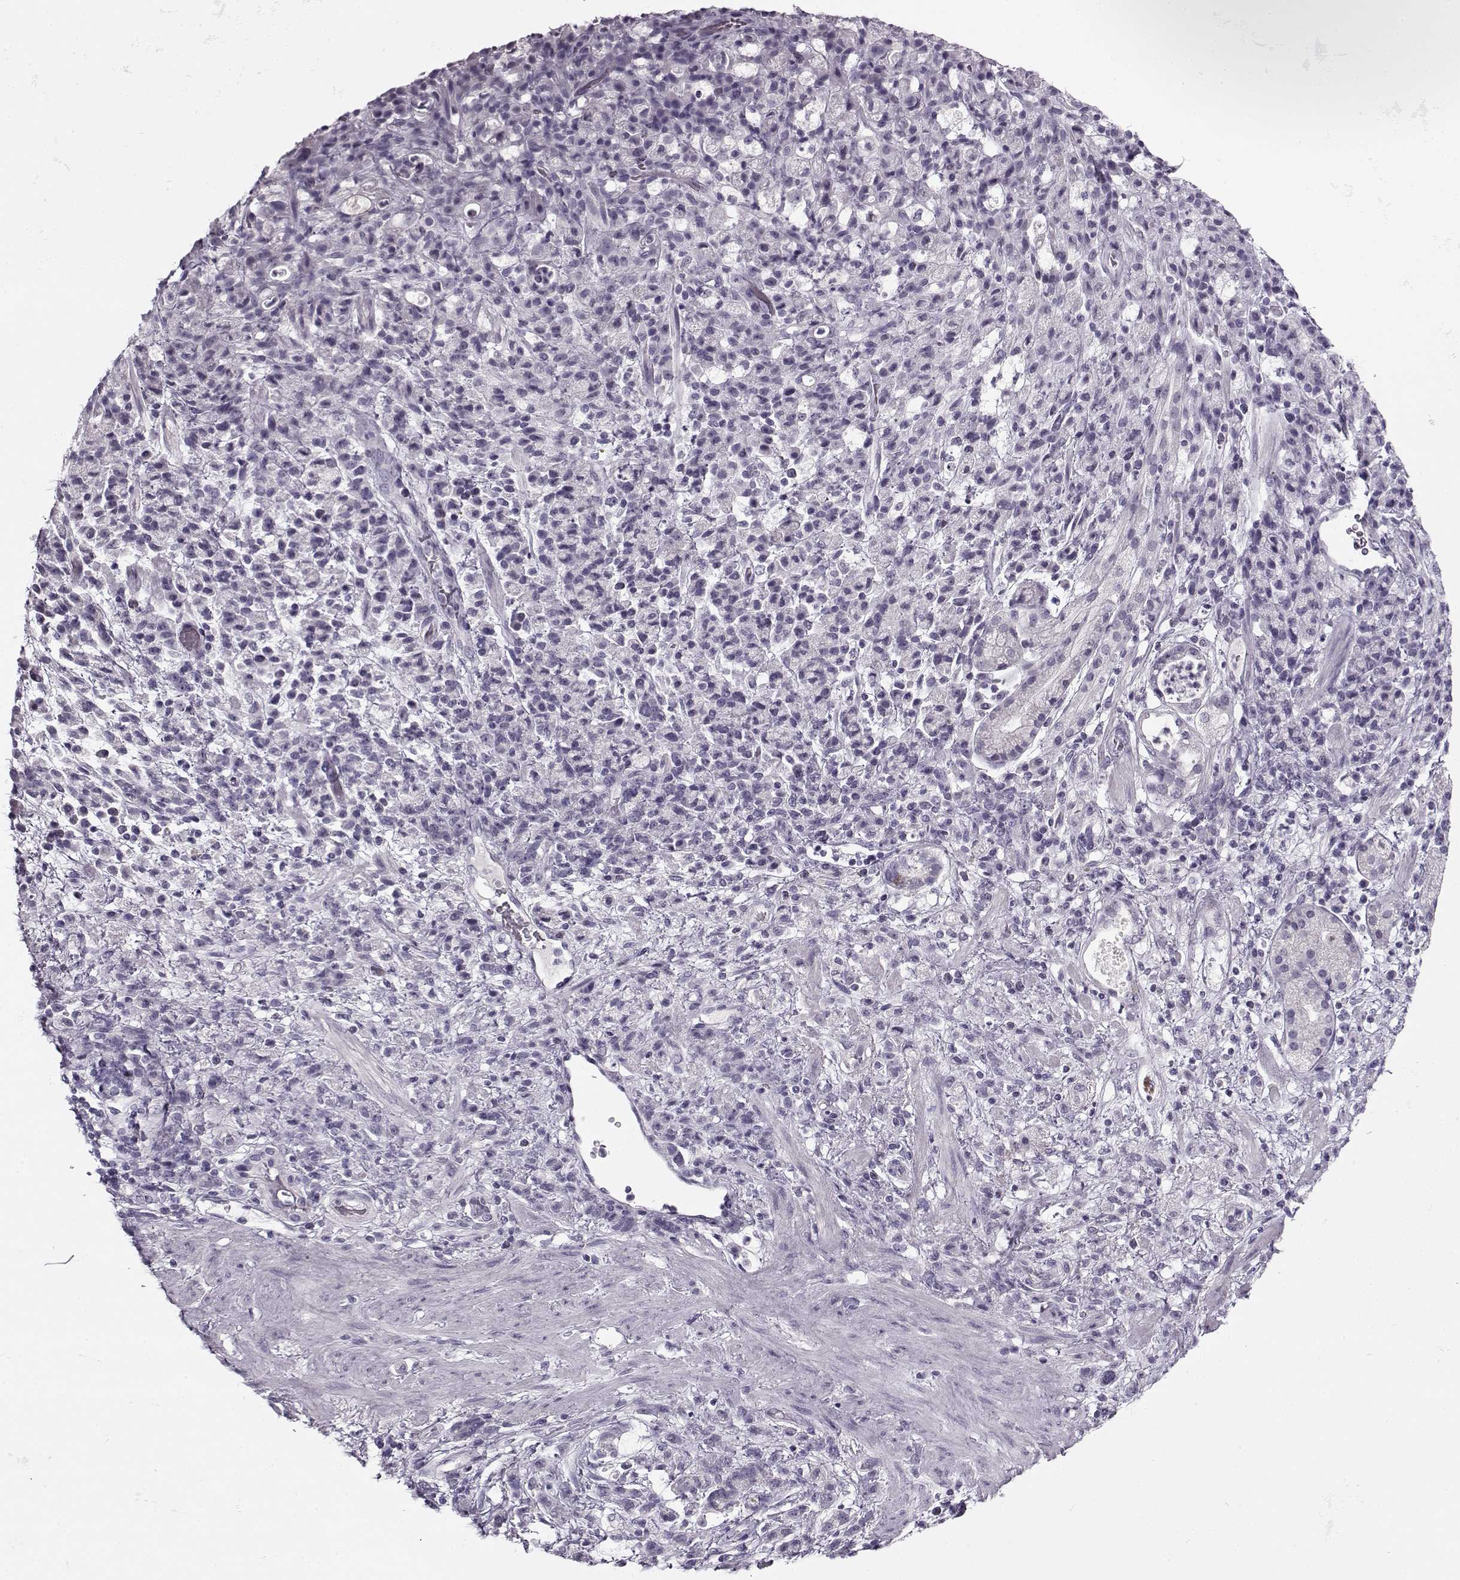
{"staining": {"intensity": "negative", "quantity": "none", "location": "none"}, "tissue": "stomach cancer", "cell_type": "Tumor cells", "image_type": "cancer", "snomed": [{"axis": "morphology", "description": "Adenocarcinoma, NOS"}, {"axis": "topography", "description": "Stomach"}], "caption": "High power microscopy micrograph of an immunohistochemistry (IHC) histopathology image of stomach cancer (adenocarcinoma), revealing no significant staining in tumor cells.", "gene": "PNMT", "patient": {"sex": "female", "age": 60}}